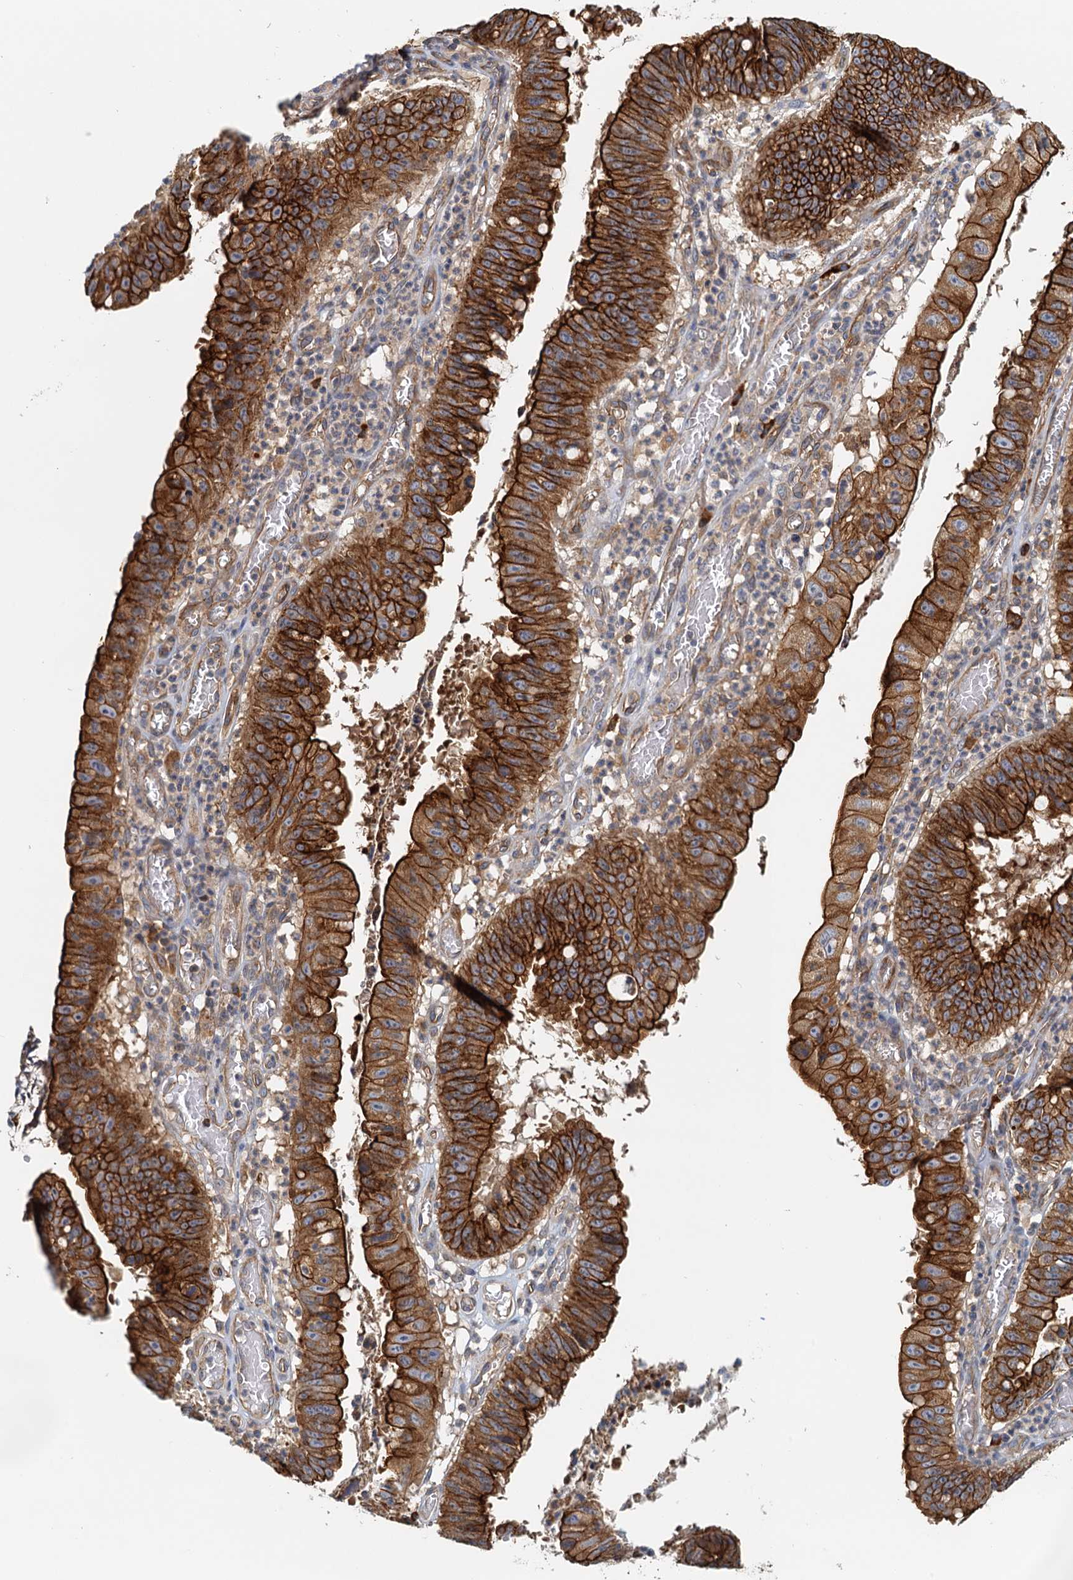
{"staining": {"intensity": "strong", "quantity": ">75%", "location": "cytoplasmic/membranous"}, "tissue": "stomach cancer", "cell_type": "Tumor cells", "image_type": "cancer", "snomed": [{"axis": "morphology", "description": "Adenocarcinoma, NOS"}, {"axis": "topography", "description": "Stomach"}], "caption": "Stomach cancer stained for a protein (brown) displays strong cytoplasmic/membranous positive staining in approximately >75% of tumor cells.", "gene": "NIPAL3", "patient": {"sex": "male", "age": 59}}